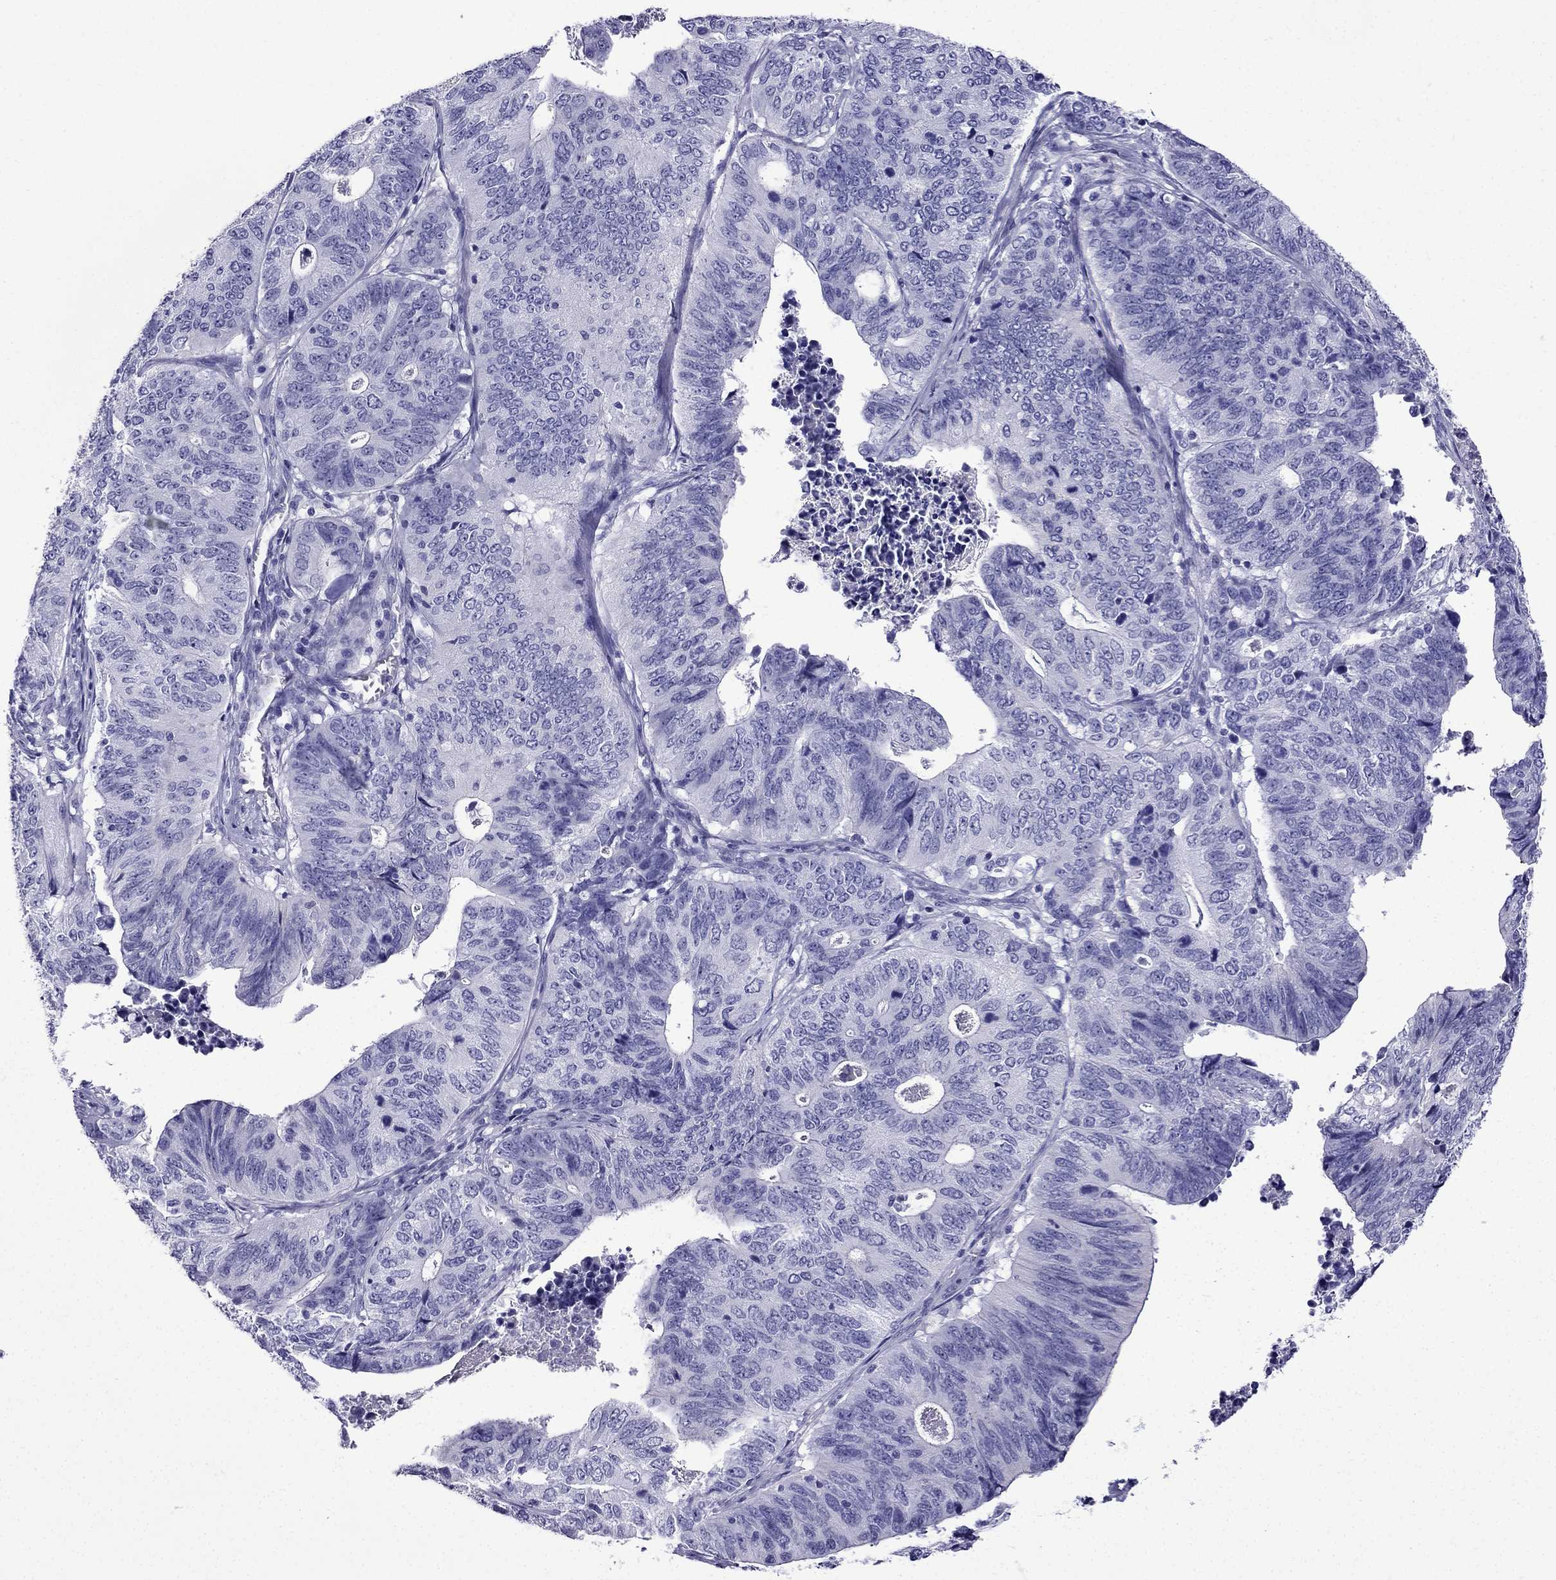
{"staining": {"intensity": "negative", "quantity": "none", "location": "none"}, "tissue": "stomach cancer", "cell_type": "Tumor cells", "image_type": "cancer", "snomed": [{"axis": "morphology", "description": "Adenocarcinoma, NOS"}, {"axis": "topography", "description": "Stomach, upper"}], "caption": "The immunohistochemistry image has no significant positivity in tumor cells of adenocarcinoma (stomach) tissue. (Brightfield microscopy of DAB (3,3'-diaminobenzidine) immunohistochemistry at high magnification).", "gene": "ERC2", "patient": {"sex": "female", "age": 67}}